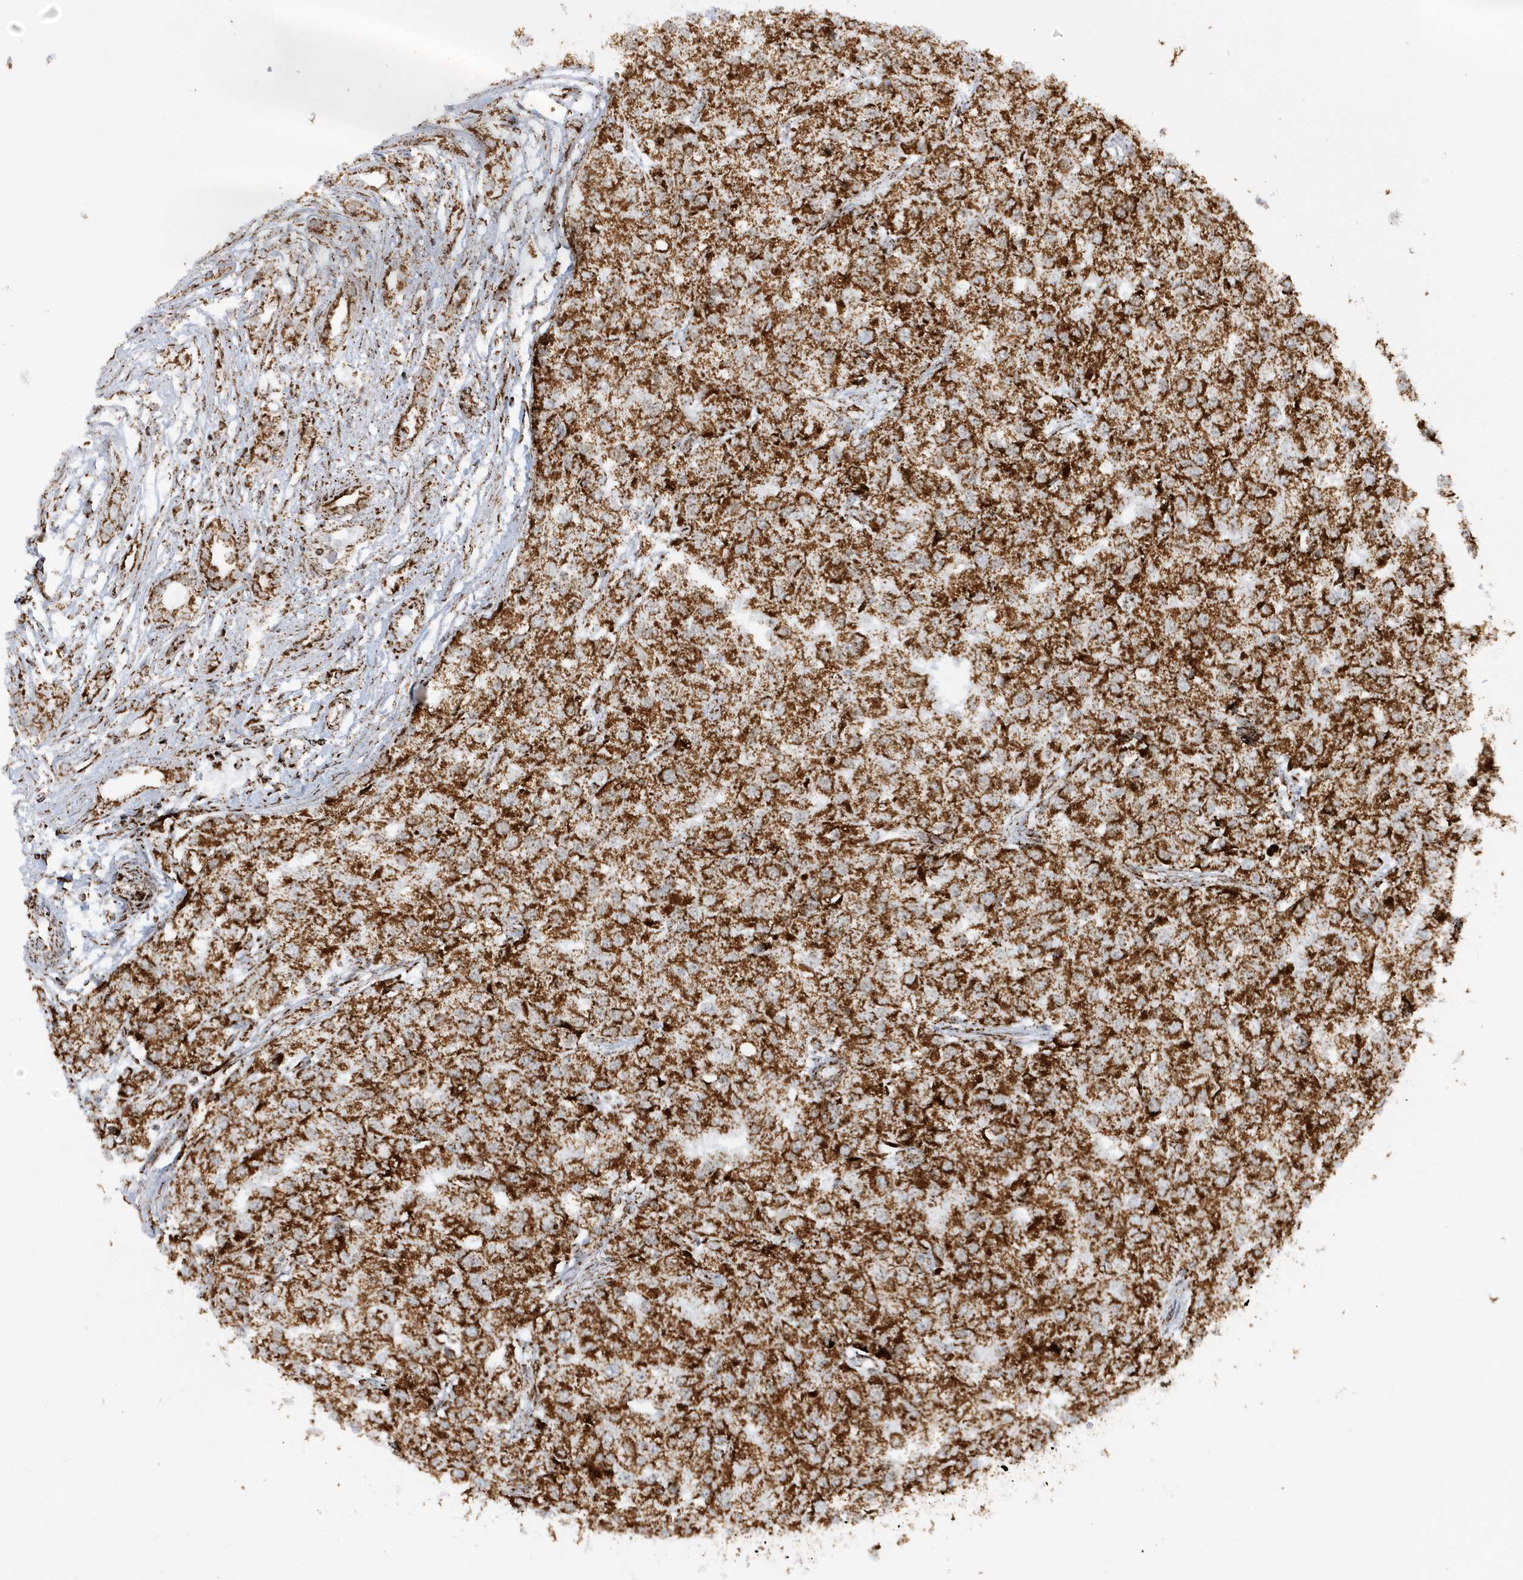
{"staining": {"intensity": "strong", "quantity": ">75%", "location": "cytoplasmic/membranous"}, "tissue": "renal cancer", "cell_type": "Tumor cells", "image_type": "cancer", "snomed": [{"axis": "morphology", "description": "Adenocarcinoma, NOS"}, {"axis": "topography", "description": "Kidney"}], "caption": "Strong cytoplasmic/membranous expression for a protein is appreciated in approximately >75% of tumor cells of renal cancer (adenocarcinoma) using IHC.", "gene": "CRY2", "patient": {"sex": "female", "age": 54}}